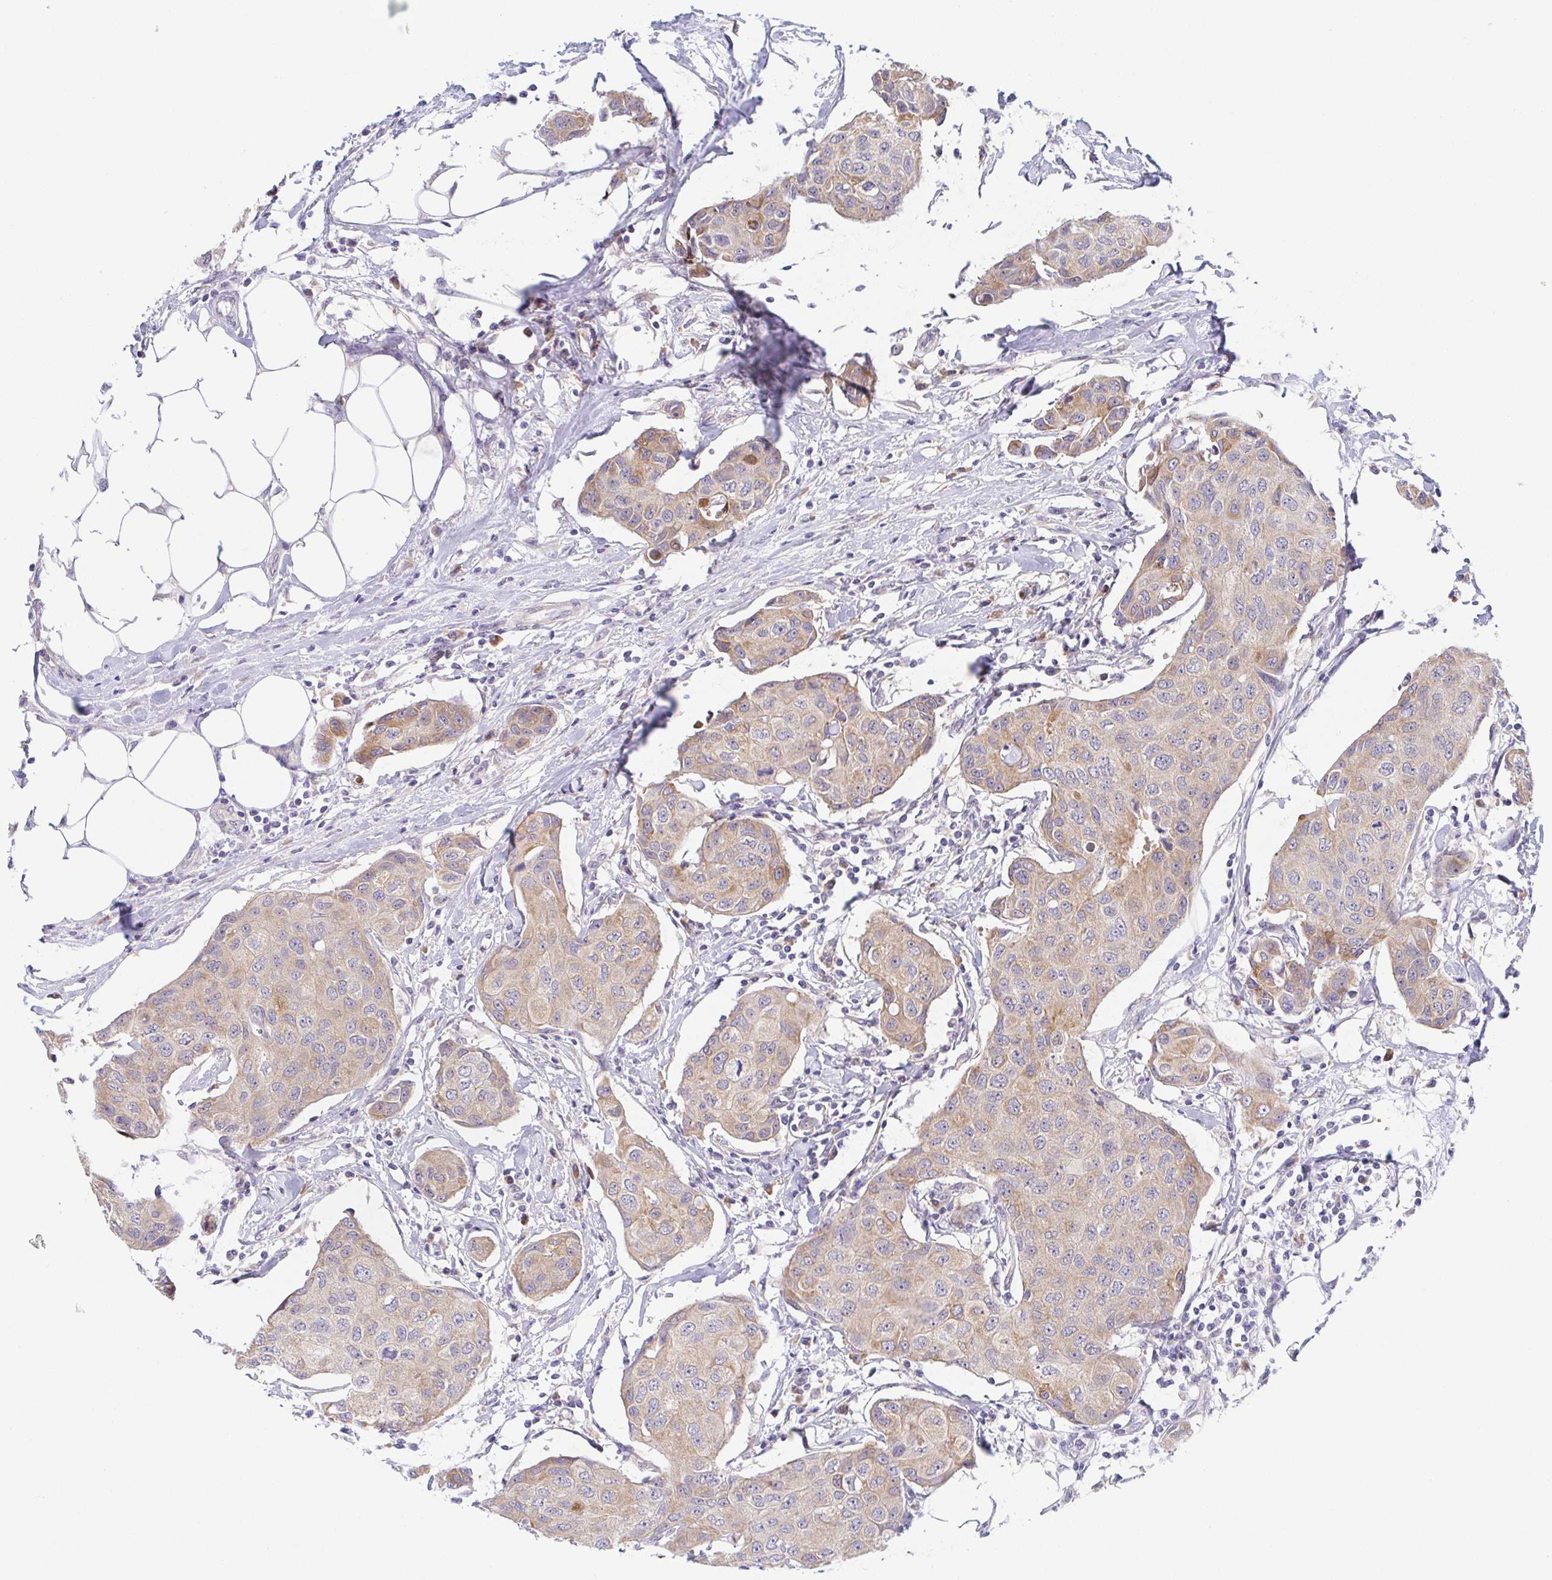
{"staining": {"intensity": "weak", "quantity": ">75%", "location": "cytoplasmic/membranous"}, "tissue": "breast cancer", "cell_type": "Tumor cells", "image_type": "cancer", "snomed": [{"axis": "morphology", "description": "Duct carcinoma"}, {"axis": "topography", "description": "Breast"}, {"axis": "topography", "description": "Lymph node"}], "caption": "This is an image of IHC staining of breast cancer, which shows weak expression in the cytoplasmic/membranous of tumor cells.", "gene": "BCL2L1", "patient": {"sex": "female", "age": 80}}